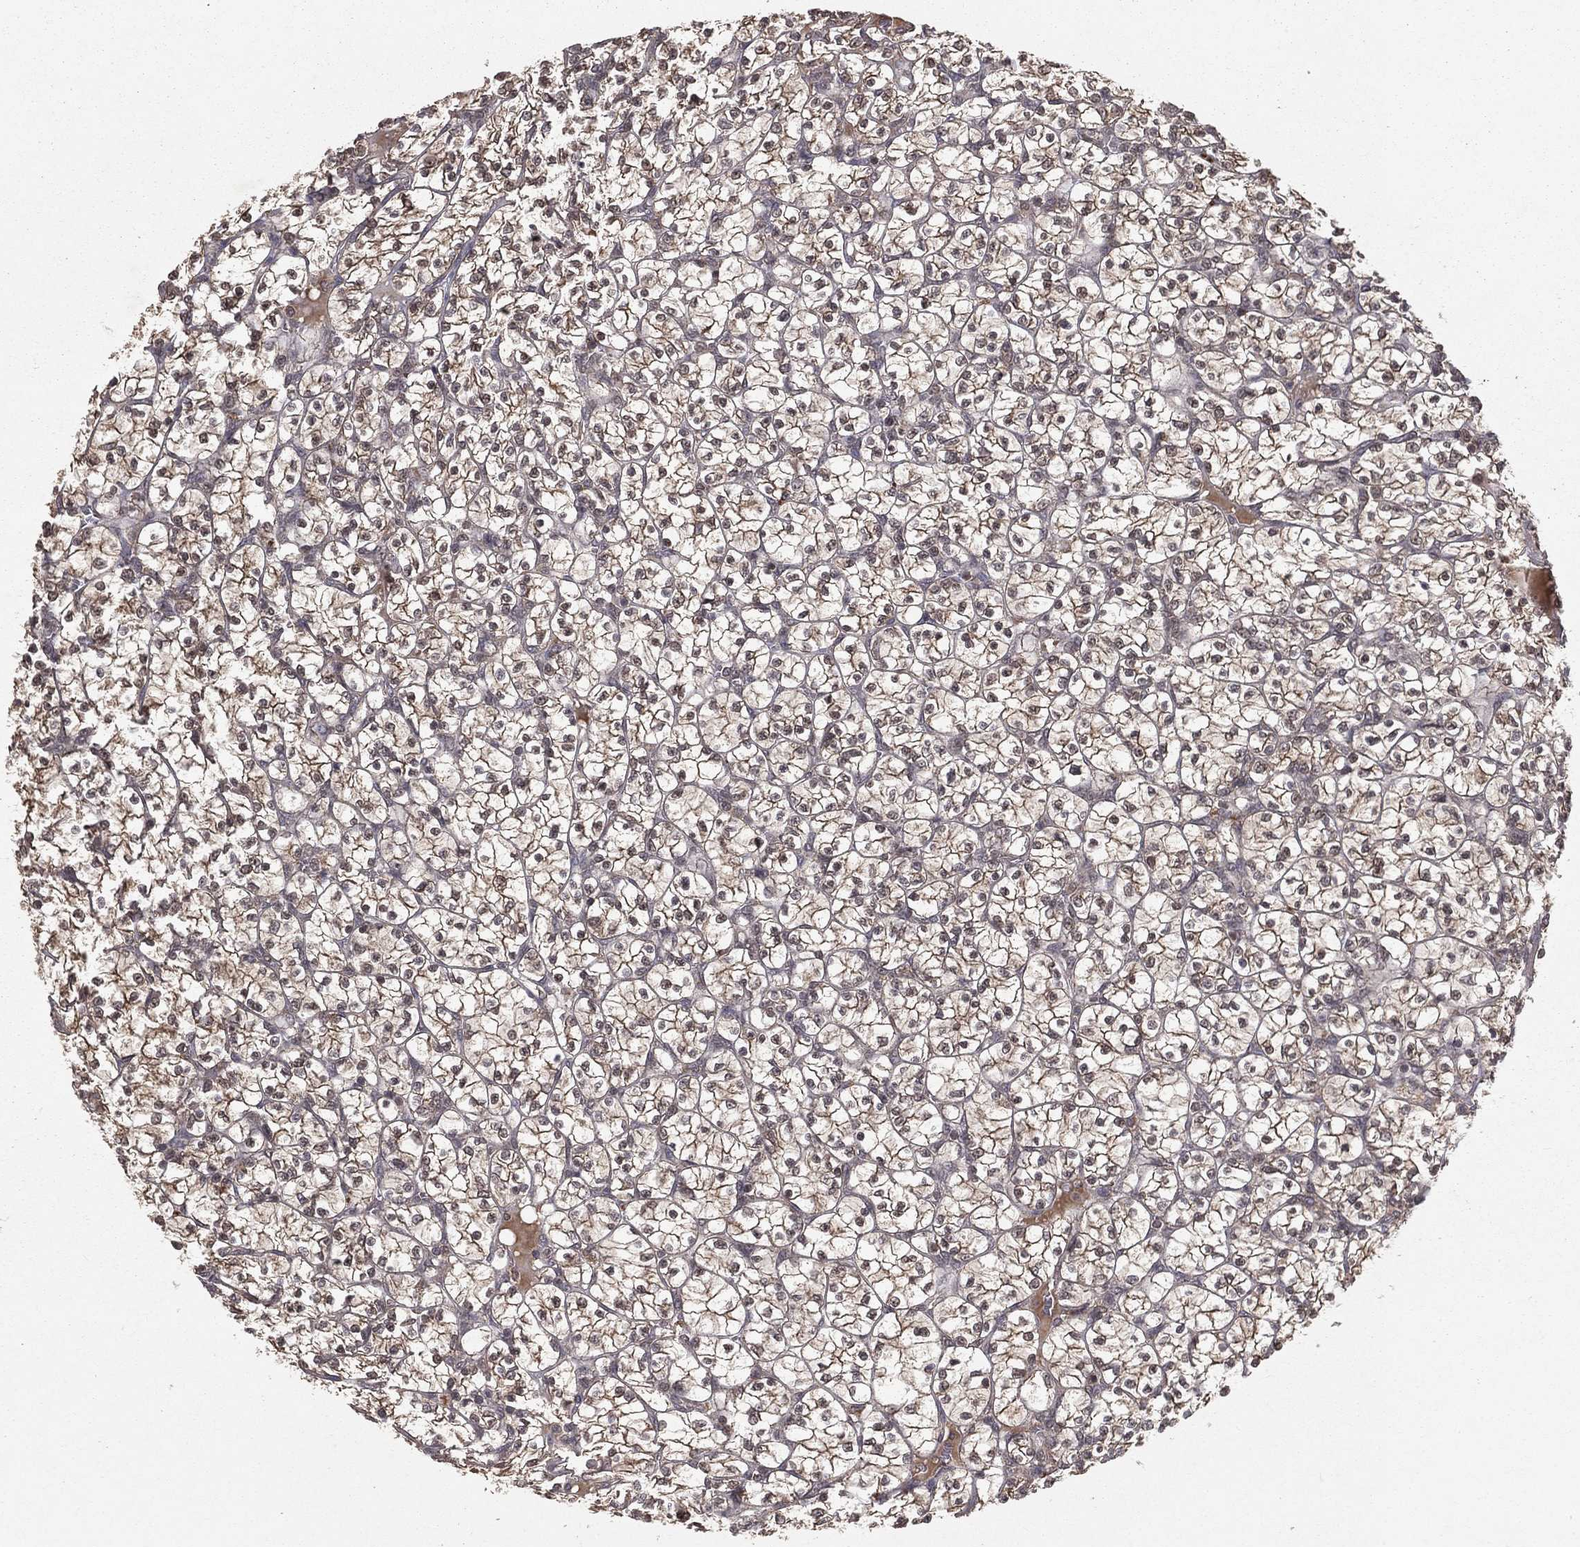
{"staining": {"intensity": "moderate", "quantity": ">75%", "location": "cytoplasmic/membranous"}, "tissue": "renal cancer", "cell_type": "Tumor cells", "image_type": "cancer", "snomed": [{"axis": "morphology", "description": "Adenocarcinoma, NOS"}, {"axis": "topography", "description": "Kidney"}], "caption": "Protein analysis of renal adenocarcinoma tissue exhibits moderate cytoplasmic/membranous positivity in approximately >75% of tumor cells.", "gene": "ZDHHC15", "patient": {"sex": "female", "age": 89}}